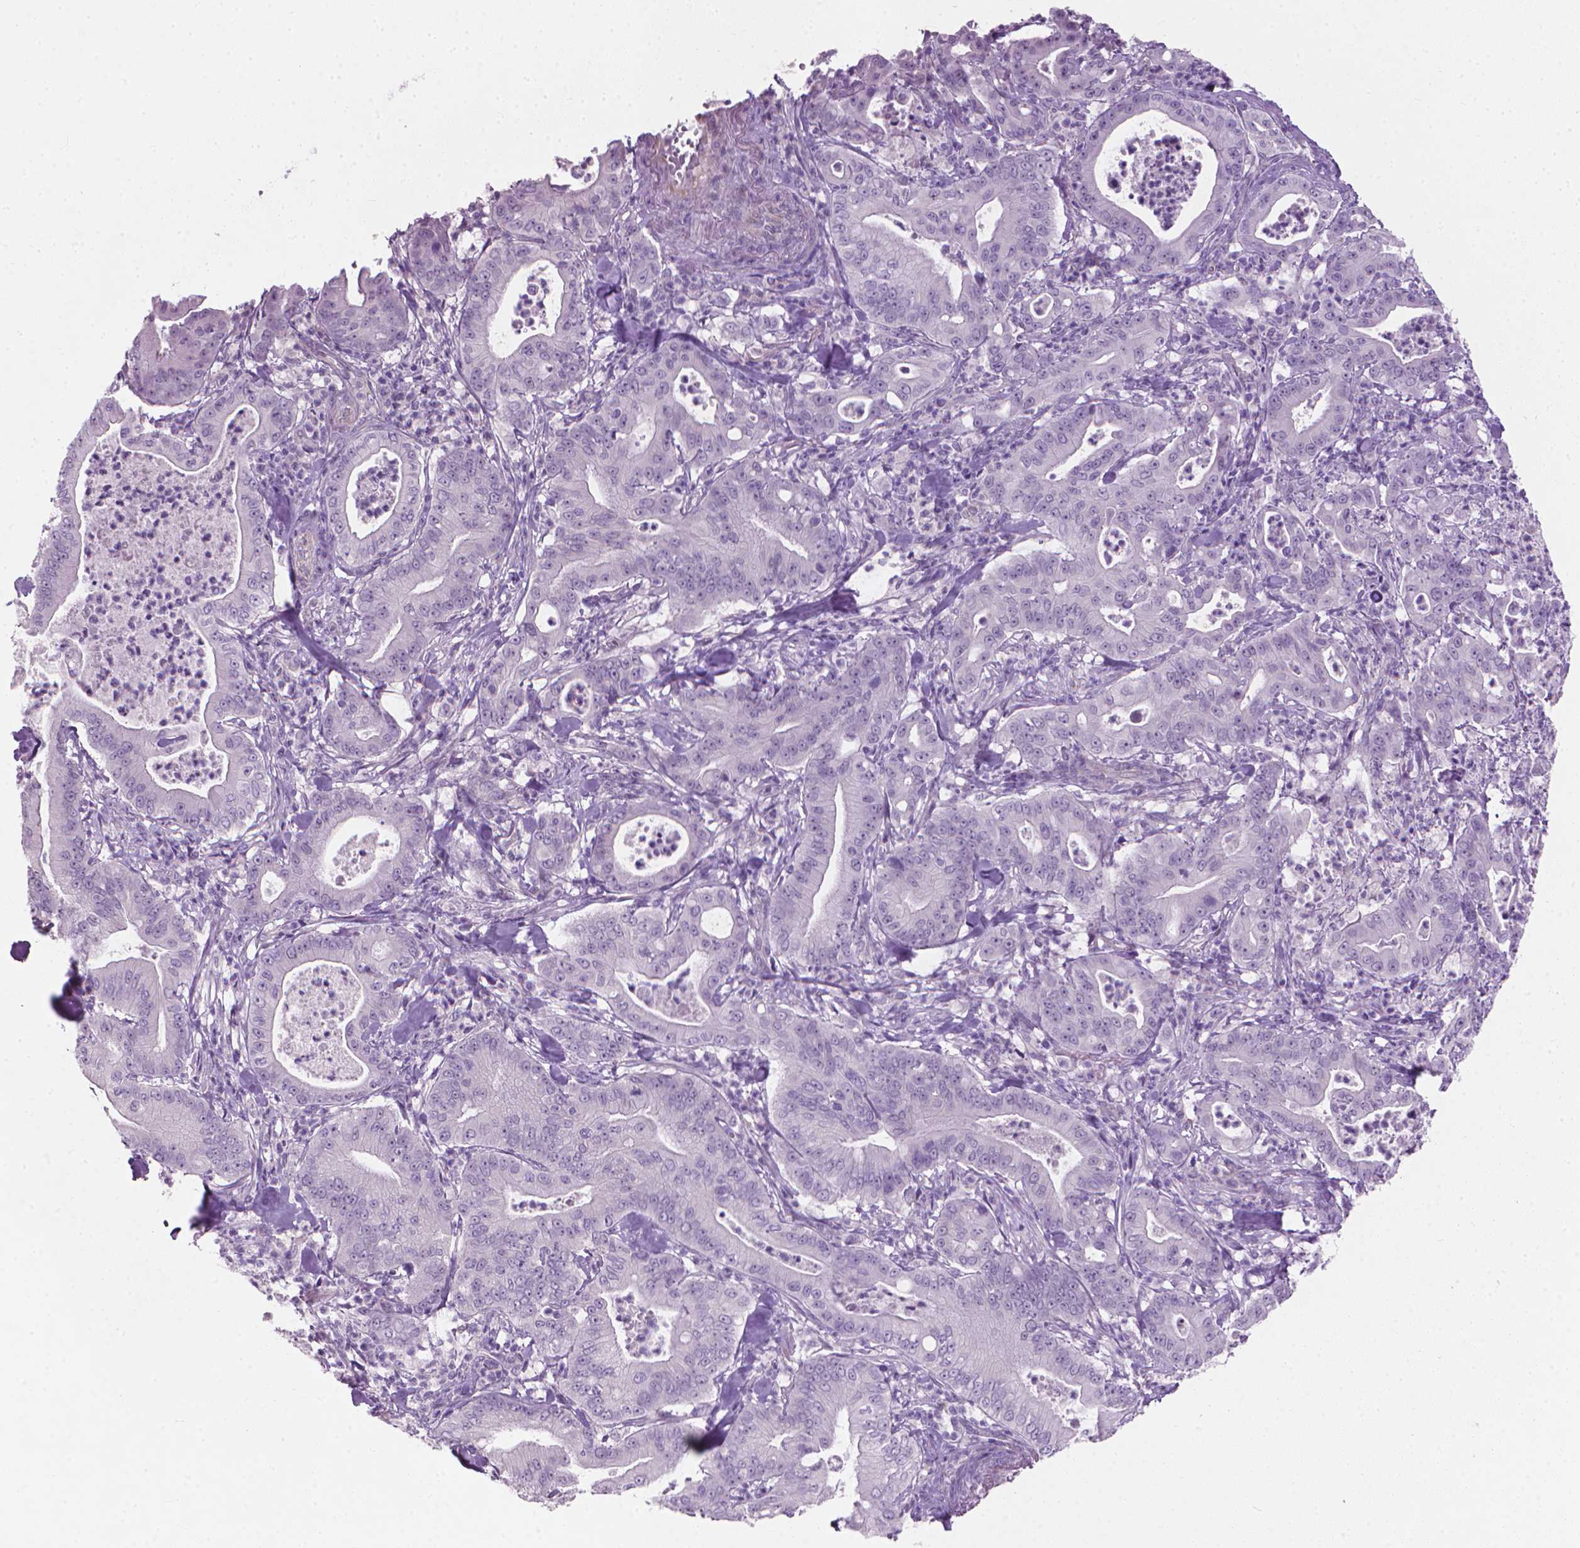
{"staining": {"intensity": "negative", "quantity": "none", "location": "none"}, "tissue": "pancreatic cancer", "cell_type": "Tumor cells", "image_type": "cancer", "snomed": [{"axis": "morphology", "description": "Adenocarcinoma, NOS"}, {"axis": "topography", "description": "Pancreas"}], "caption": "This is an IHC image of human pancreatic cancer. There is no expression in tumor cells.", "gene": "KRT73", "patient": {"sex": "male", "age": 71}}